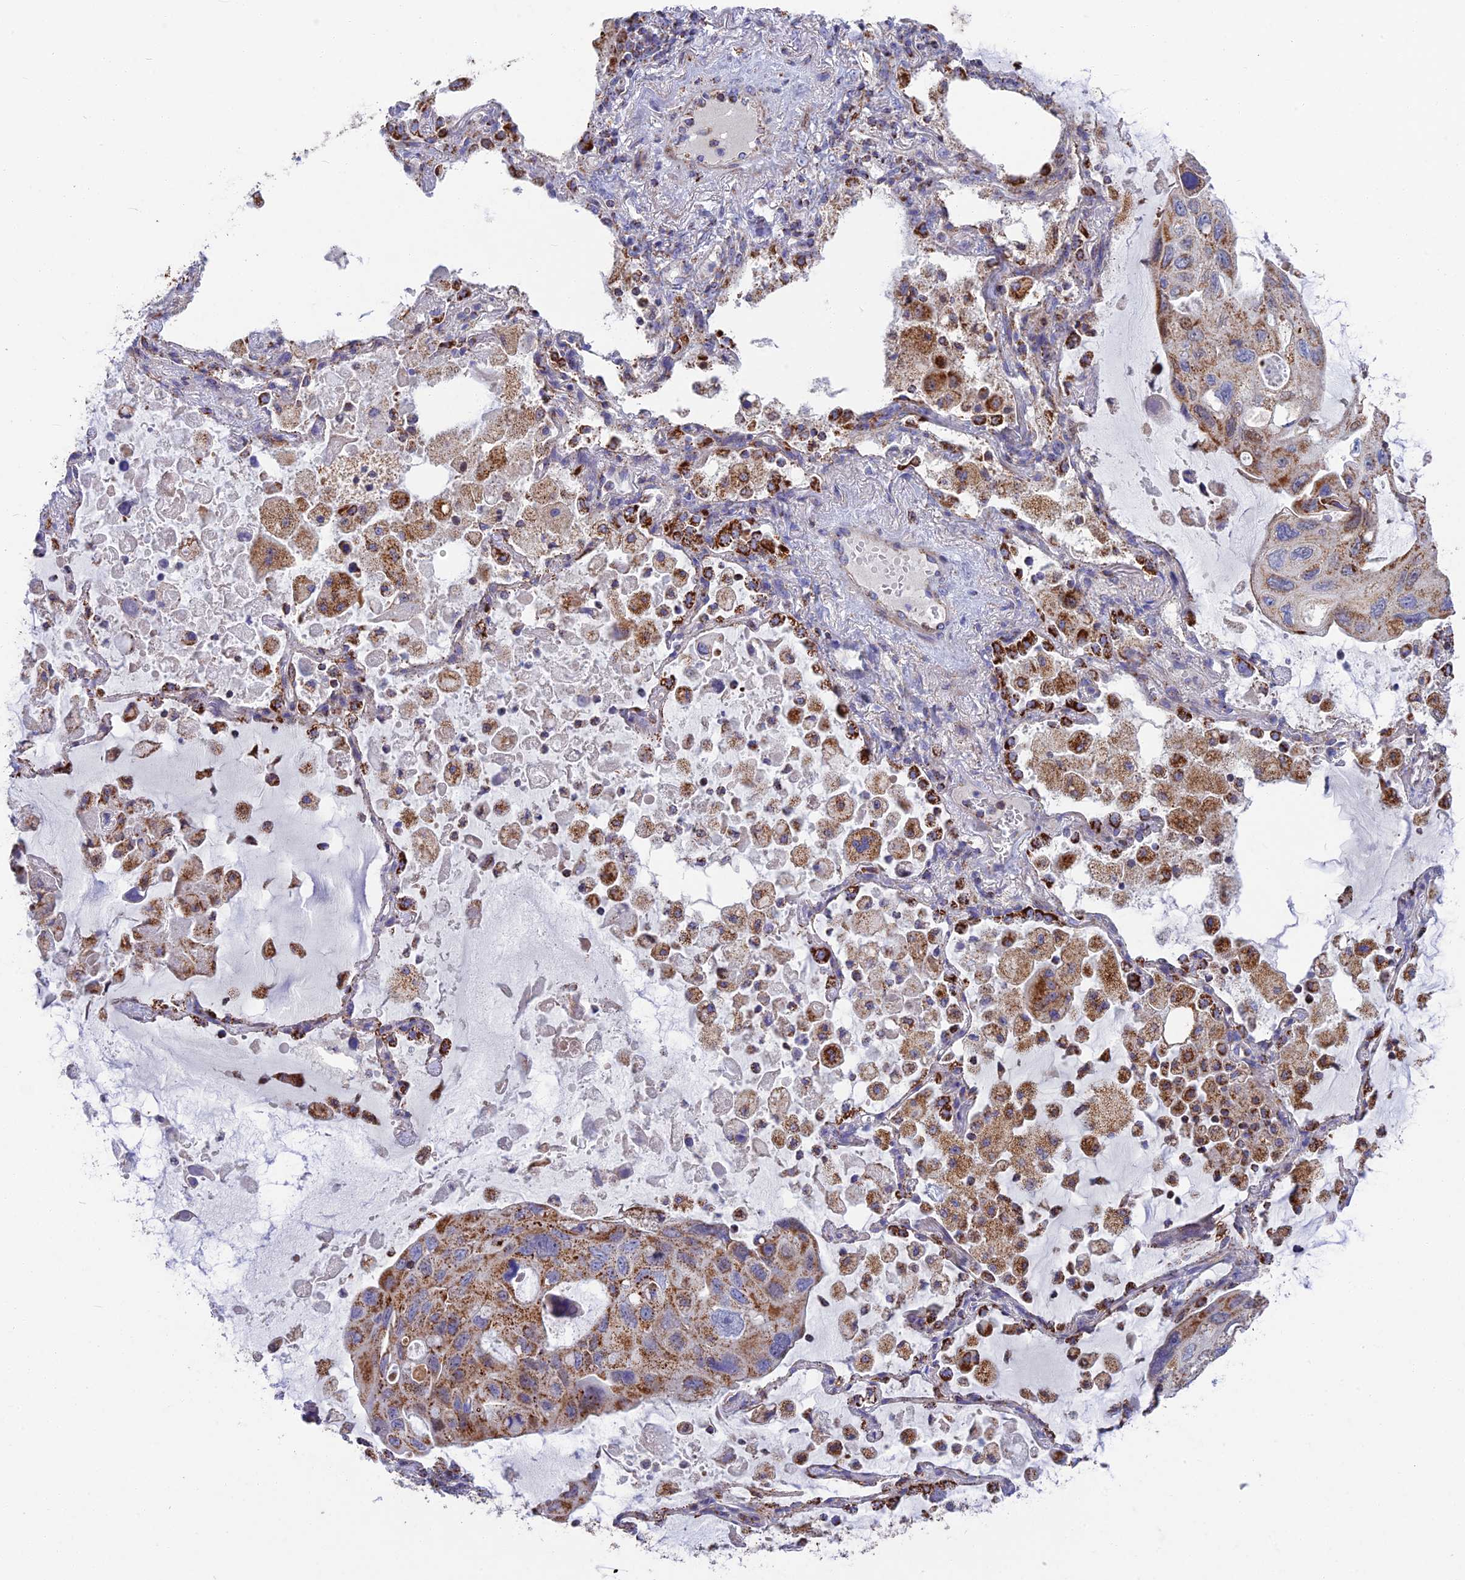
{"staining": {"intensity": "moderate", "quantity": ">75%", "location": "cytoplasmic/membranous"}, "tissue": "lung cancer", "cell_type": "Tumor cells", "image_type": "cancer", "snomed": [{"axis": "morphology", "description": "Squamous cell carcinoma, NOS"}, {"axis": "topography", "description": "Lung"}], "caption": "Immunohistochemistry (IHC) staining of lung cancer (squamous cell carcinoma), which shows medium levels of moderate cytoplasmic/membranous staining in approximately >75% of tumor cells indicating moderate cytoplasmic/membranous protein staining. The staining was performed using DAB (brown) for protein detection and nuclei were counterstained in hematoxylin (blue).", "gene": "CS", "patient": {"sex": "female", "age": 73}}